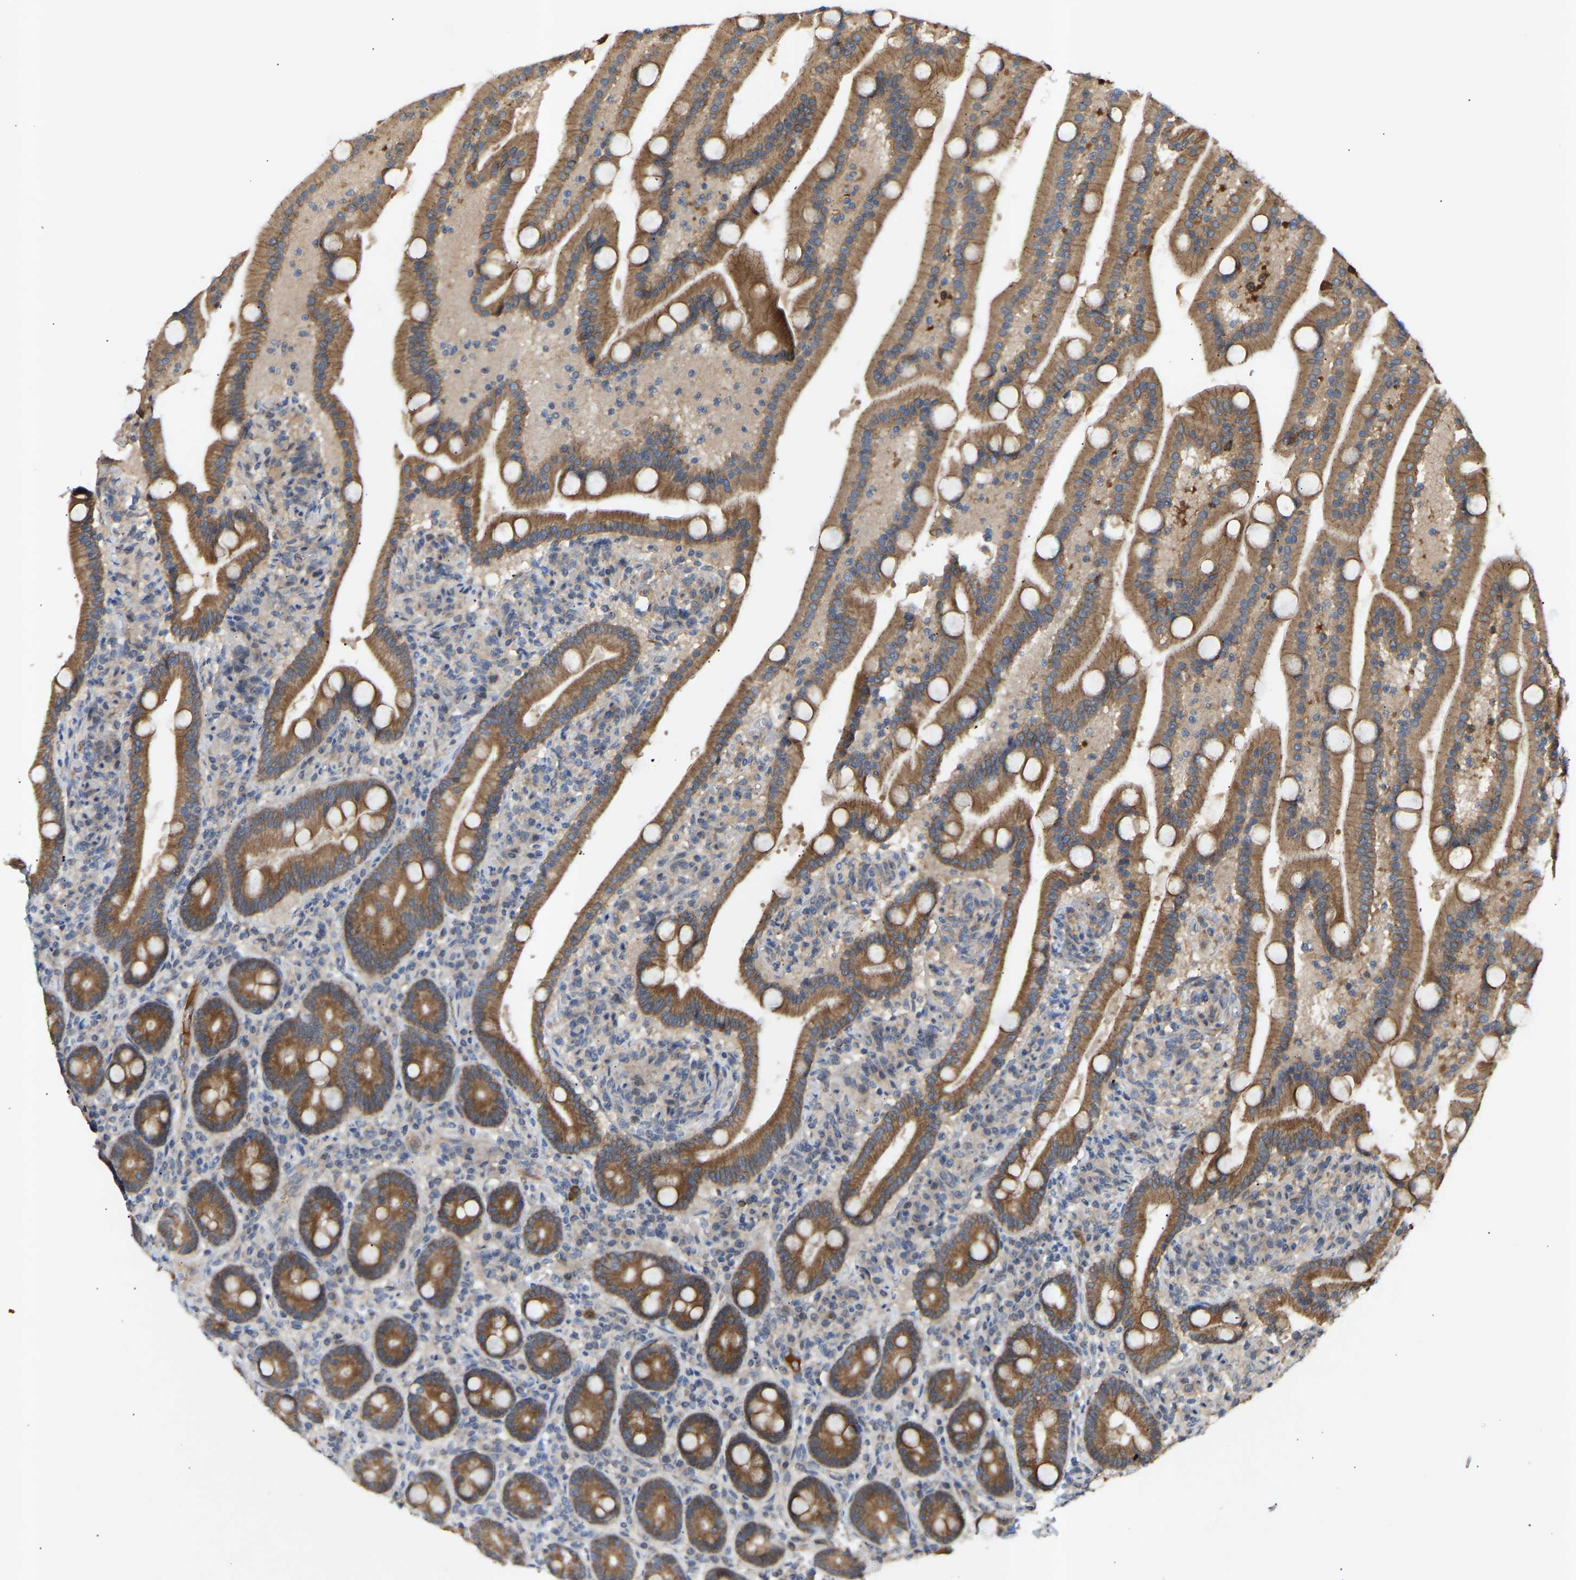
{"staining": {"intensity": "moderate", "quantity": ">75%", "location": "cytoplasmic/membranous"}, "tissue": "duodenum", "cell_type": "Glandular cells", "image_type": "normal", "snomed": [{"axis": "morphology", "description": "Normal tissue, NOS"}, {"axis": "topography", "description": "Duodenum"}], "caption": "Immunohistochemistry histopathology image of normal duodenum: human duodenum stained using immunohistochemistry (IHC) exhibits medium levels of moderate protein expression localized specifically in the cytoplasmic/membranous of glandular cells, appearing as a cytoplasmic/membranous brown color.", "gene": "ATP5MF", "patient": {"sex": "male", "age": 54}}